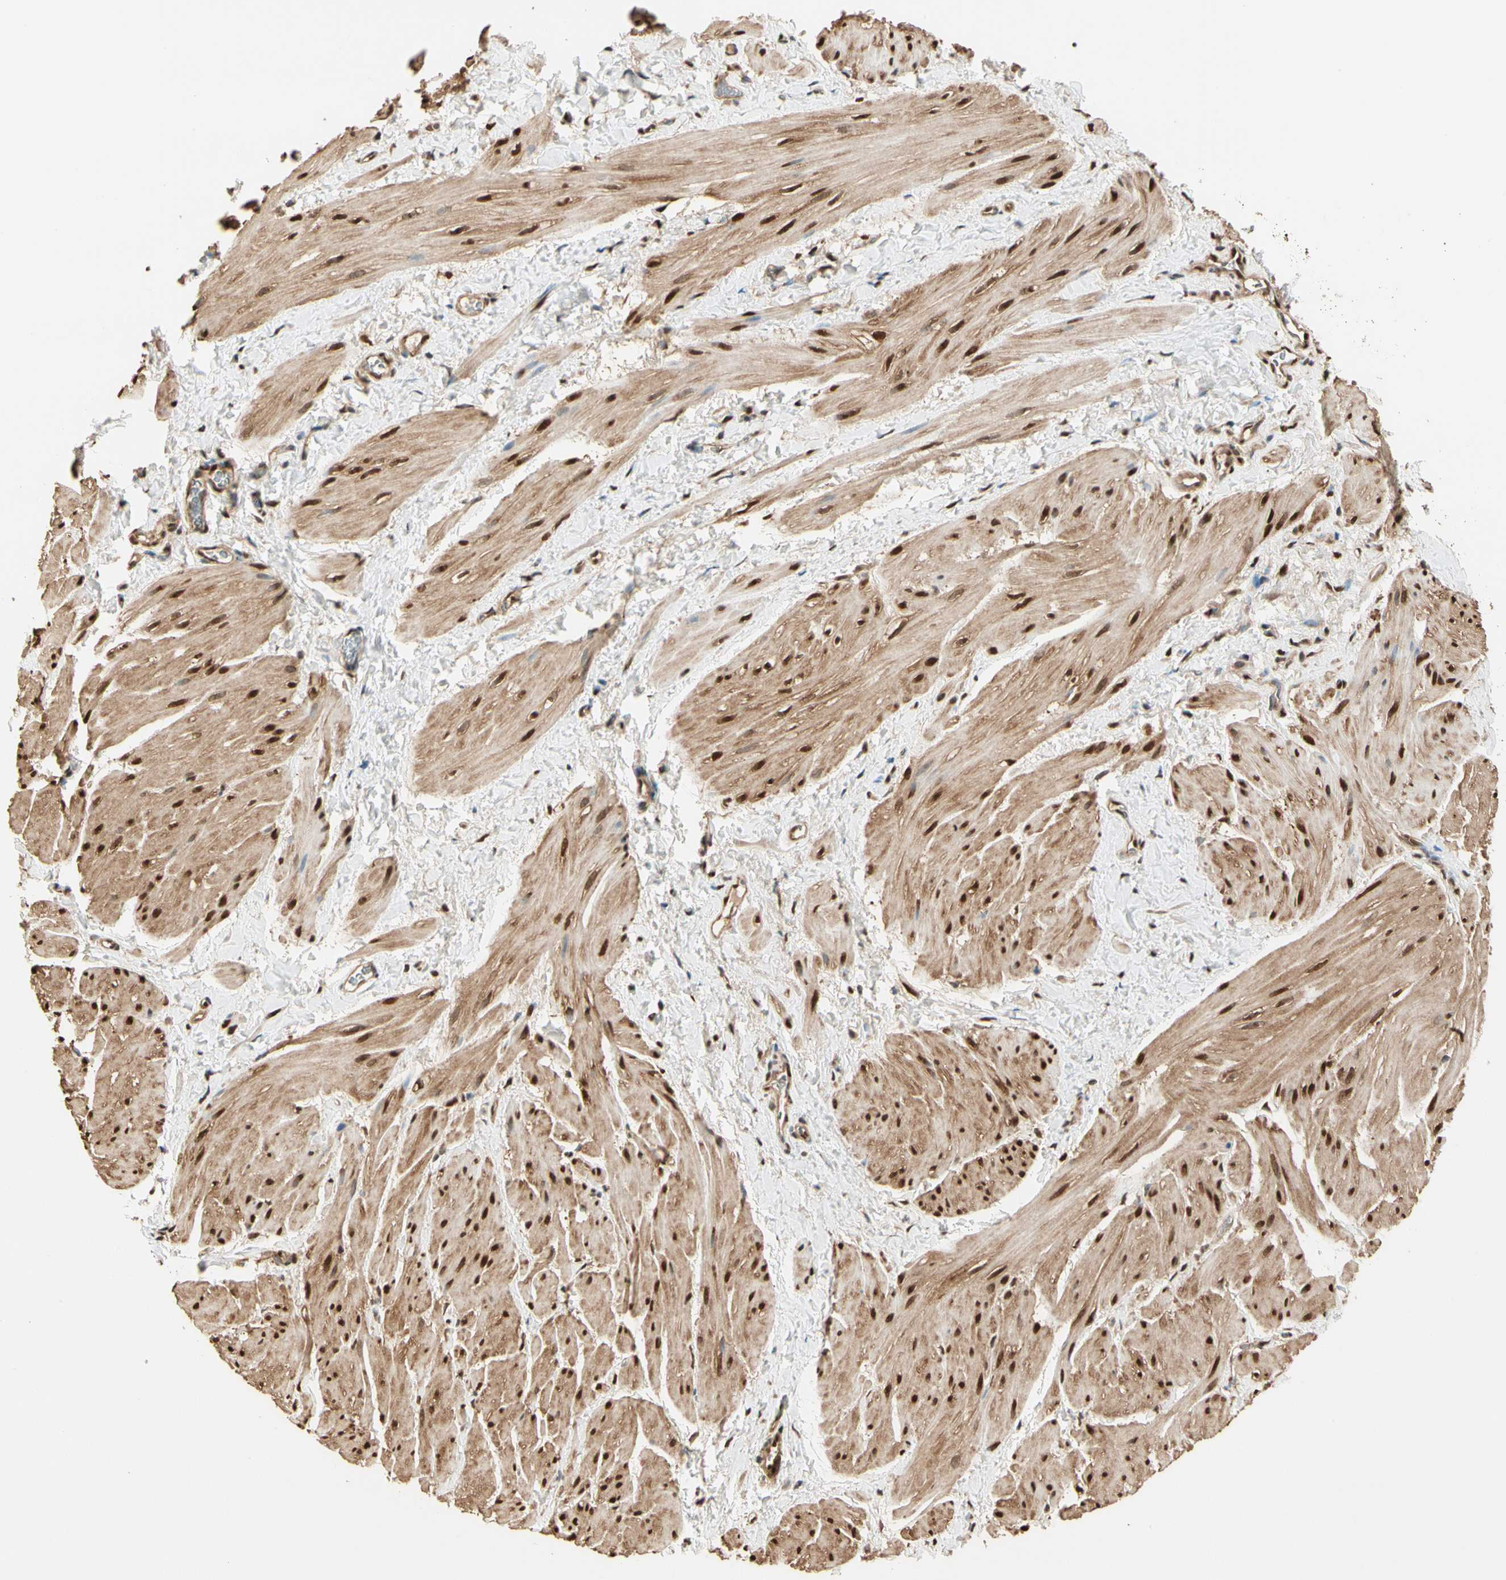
{"staining": {"intensity": "moderate", "quantity": ">75%", "location": "cytoplasmic/membranous,nuclear"}, "tissue": "smooth muscle", "cell_type": "Smooth muscle cells", "image_type": "normal", "snomed": [{"axis": "morphology", "description": "Normal tissue, NOS"}, {"axis": "topography", "description": "Smooth muscle"}], "caption": "This is an image of IHC staining of unremarkable smooth muscle, which shows moderate staining in the cytoplasmic/membranous,nuclear of smooth muscle cells.", "gene": "PNCK", "patient": {"sex": "male", "age": 16}}